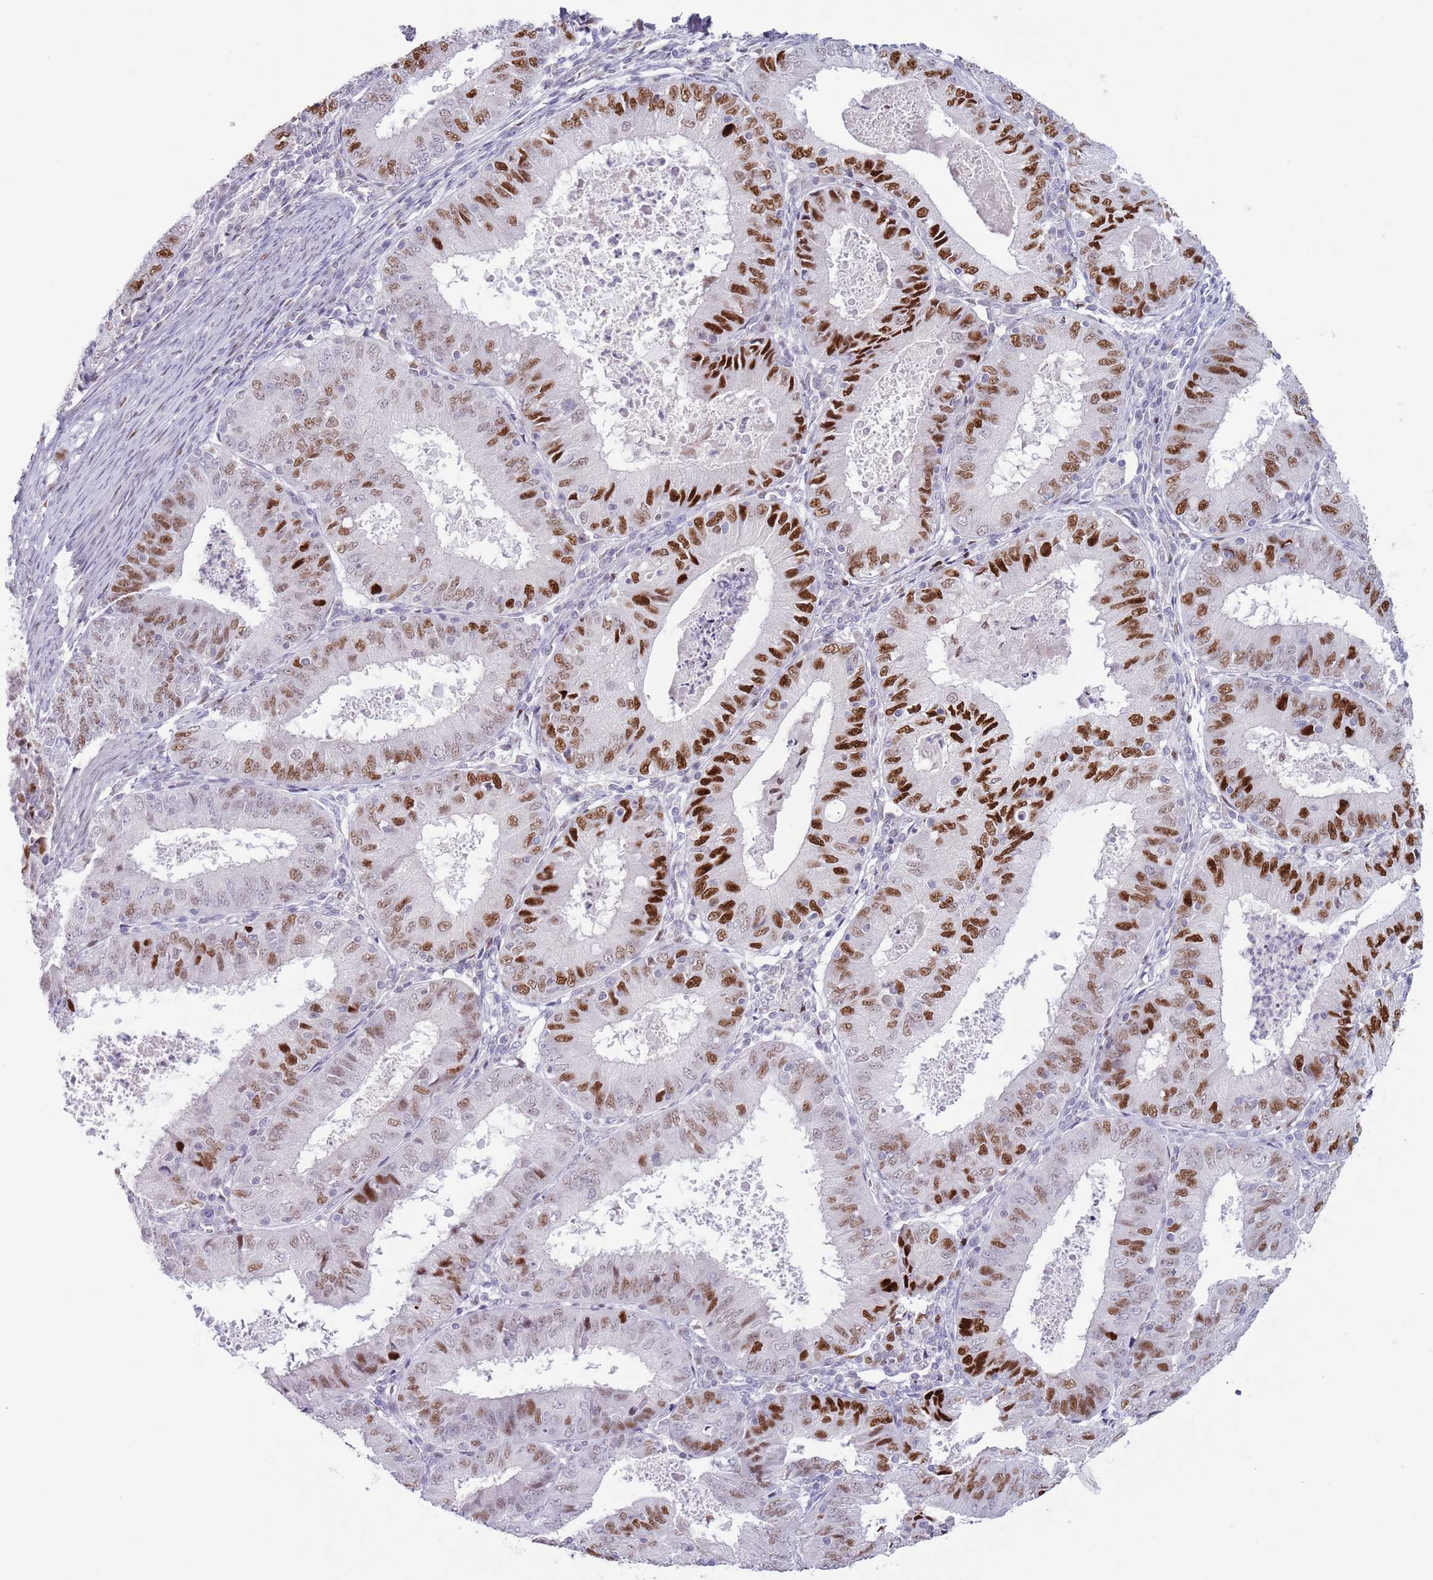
{"staining": {"intensity": "strong", "quantity": "25%-75%", "location": "nuclear"}, "tissue": "endometrial cancer", "cell_type": "Tumor cells", "image_type": "cancer", "snomed": [{"axis": "morphology", "description": "Adenocarcinoma, NOS"}, {"axis": "topography", "description": "Endometrium"}], "caption": "Approximately 25%-75% of tumor cells in endometrial adenocarcinoma display strong nuclear protein positivity as visualized by brown immunohistochemical staining.", "gene": "MFSD10", "patient": {"sex": "female", "age": 57}}